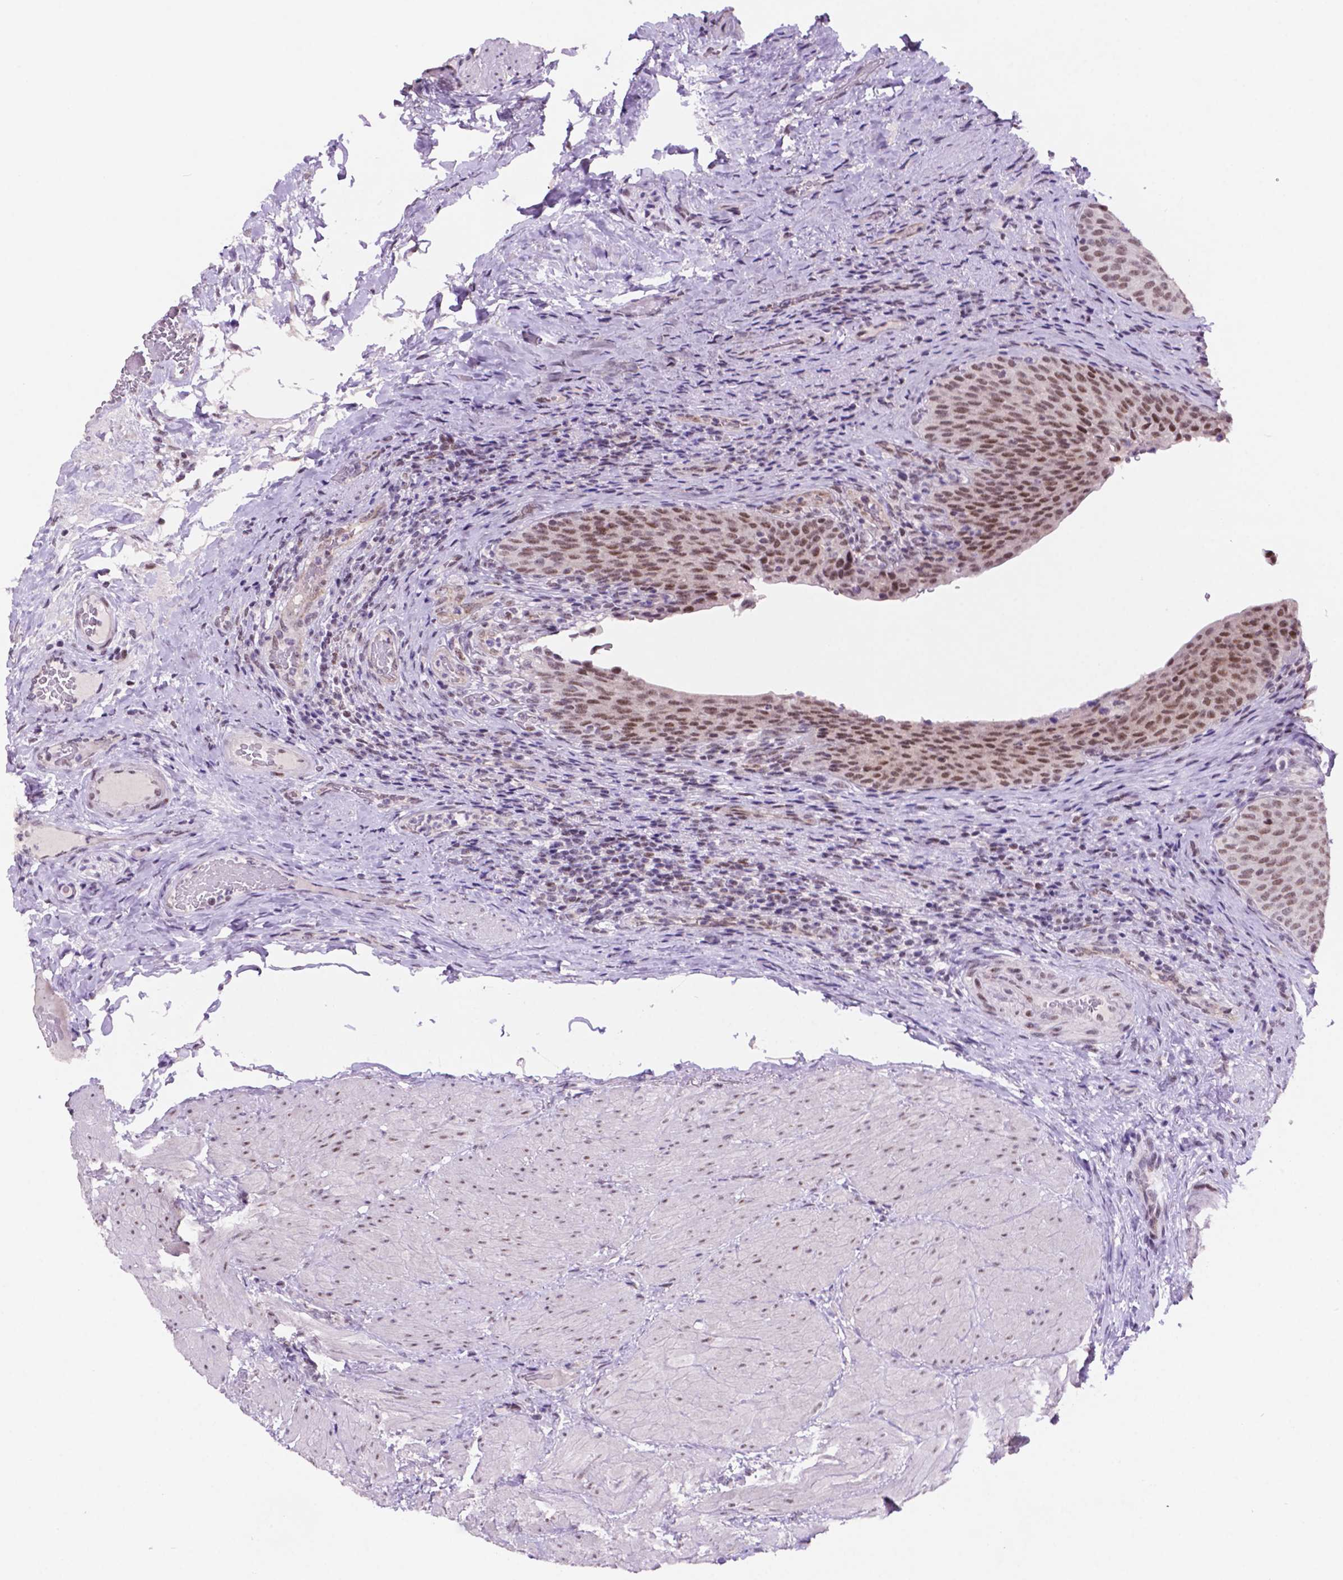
{"staining": {"intensity": "moderate", "quantity": ">75%", "location": "nuclear"}, "tissue": "urinary bladder", "cell_type": "Urothelial cells", "image_type": "normal", "snomed": [{"axis": "morphology", "description": "Normal tissue, NOS"}, {"axis": "topography", "description": "Urinary bladder"}, {"axis": "topography", "description": "Peripheral nerve tissue"}], "caption": "Urothelial cells demonstrate medium levels of moderate nuclear staining in about >75% of cells in unremarkable human urinary bladder. The protein is shown in brown color, while the nuclei are stained blue.", "gene": "NCOR1", "patient": {"sex": "male", "age": 66}}